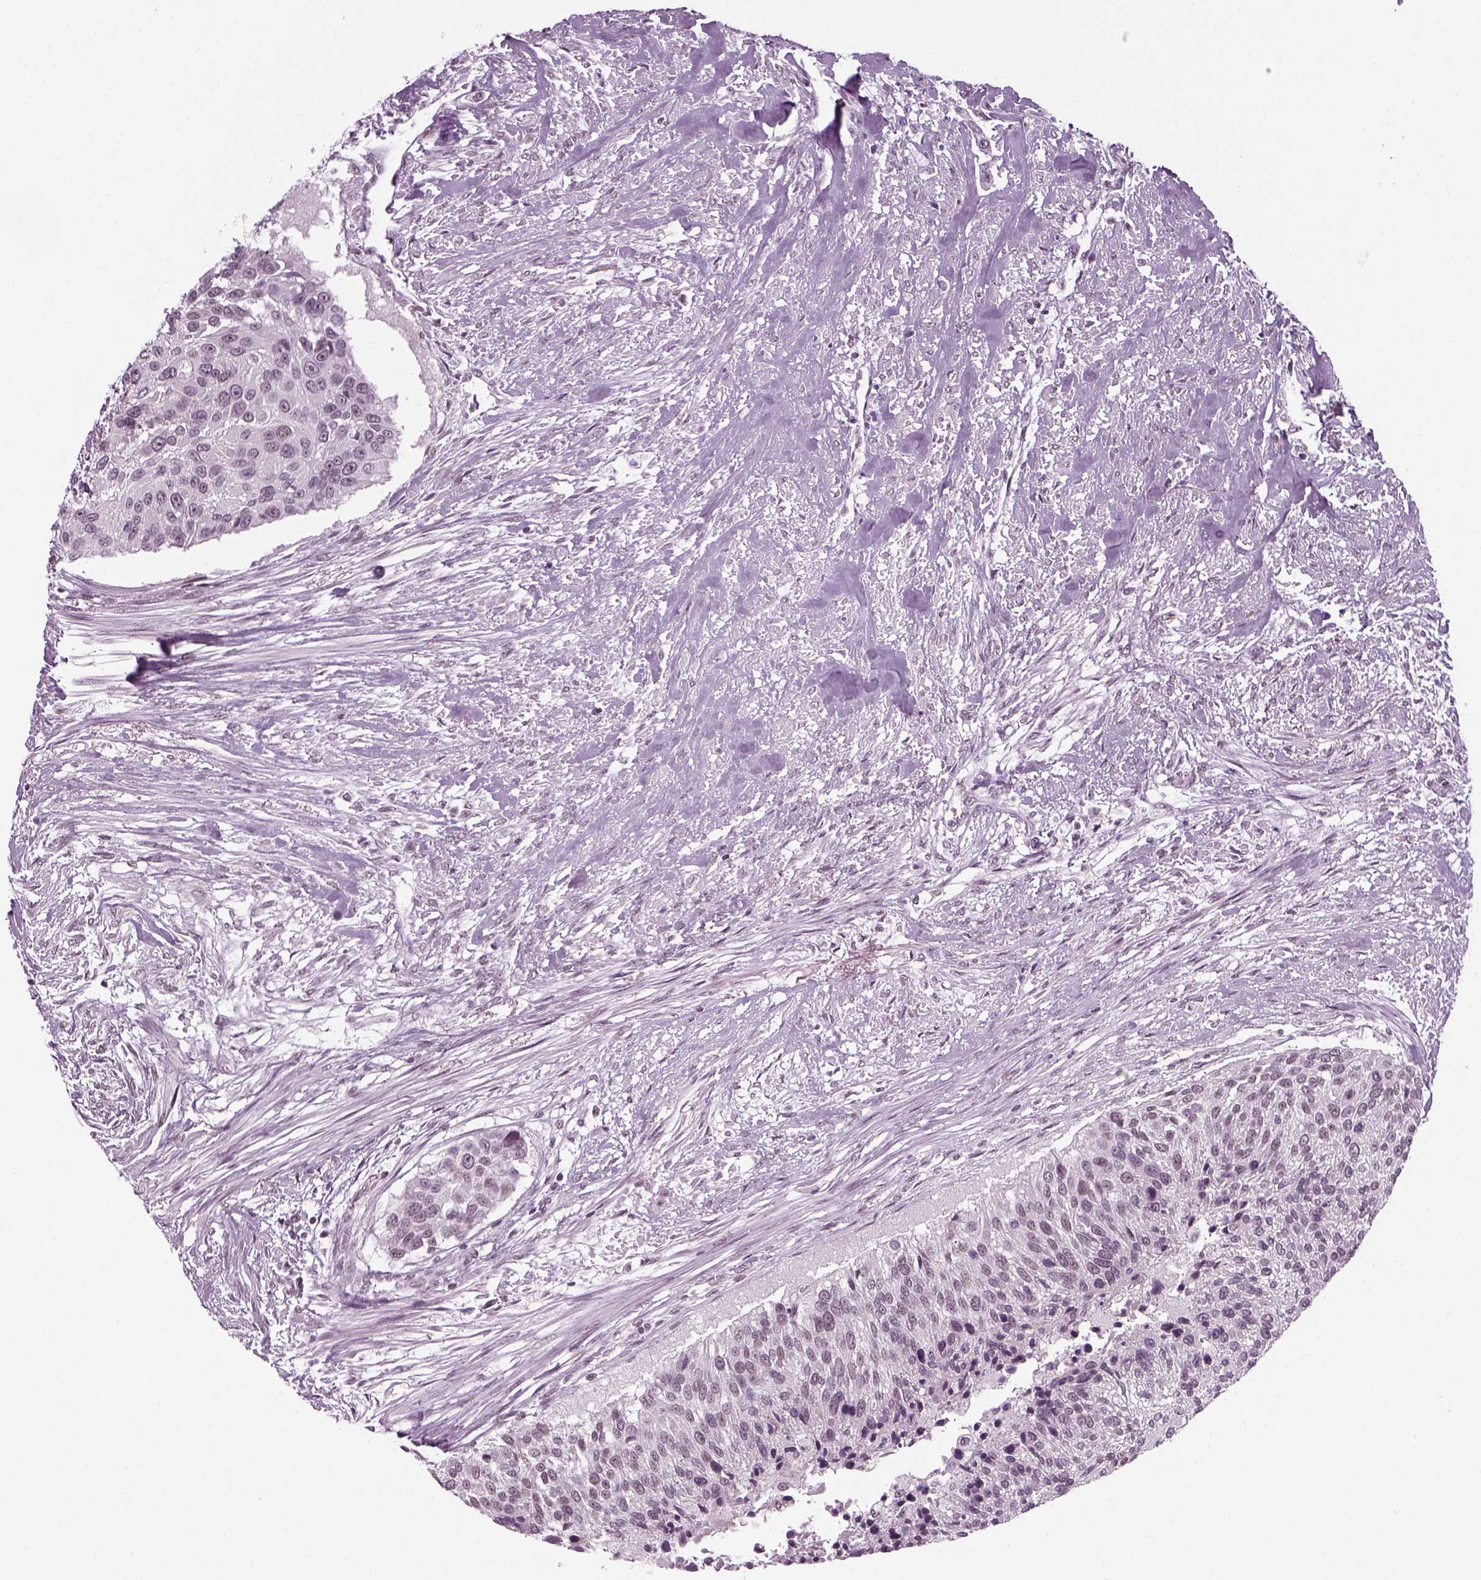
{"staining": {"intensity": "negative", "quantity": "none", "location": "none"}, "tissue": "urothelial cancer", "cell_type": "Tumor cells", "image_type": "cancer", "snomed": [{"axis": "morphology", "description": "Urothelial carcinoma, NOS"}, {"axis": "topography", "description": "Urinary bladder"}], "caption": "The immunohistochemistry micrograph has no significant positivity in tumor cells of urothelial cancer tissue.", "gene": "KCNG2", "patient": {"sex": "male", "age": 55}}